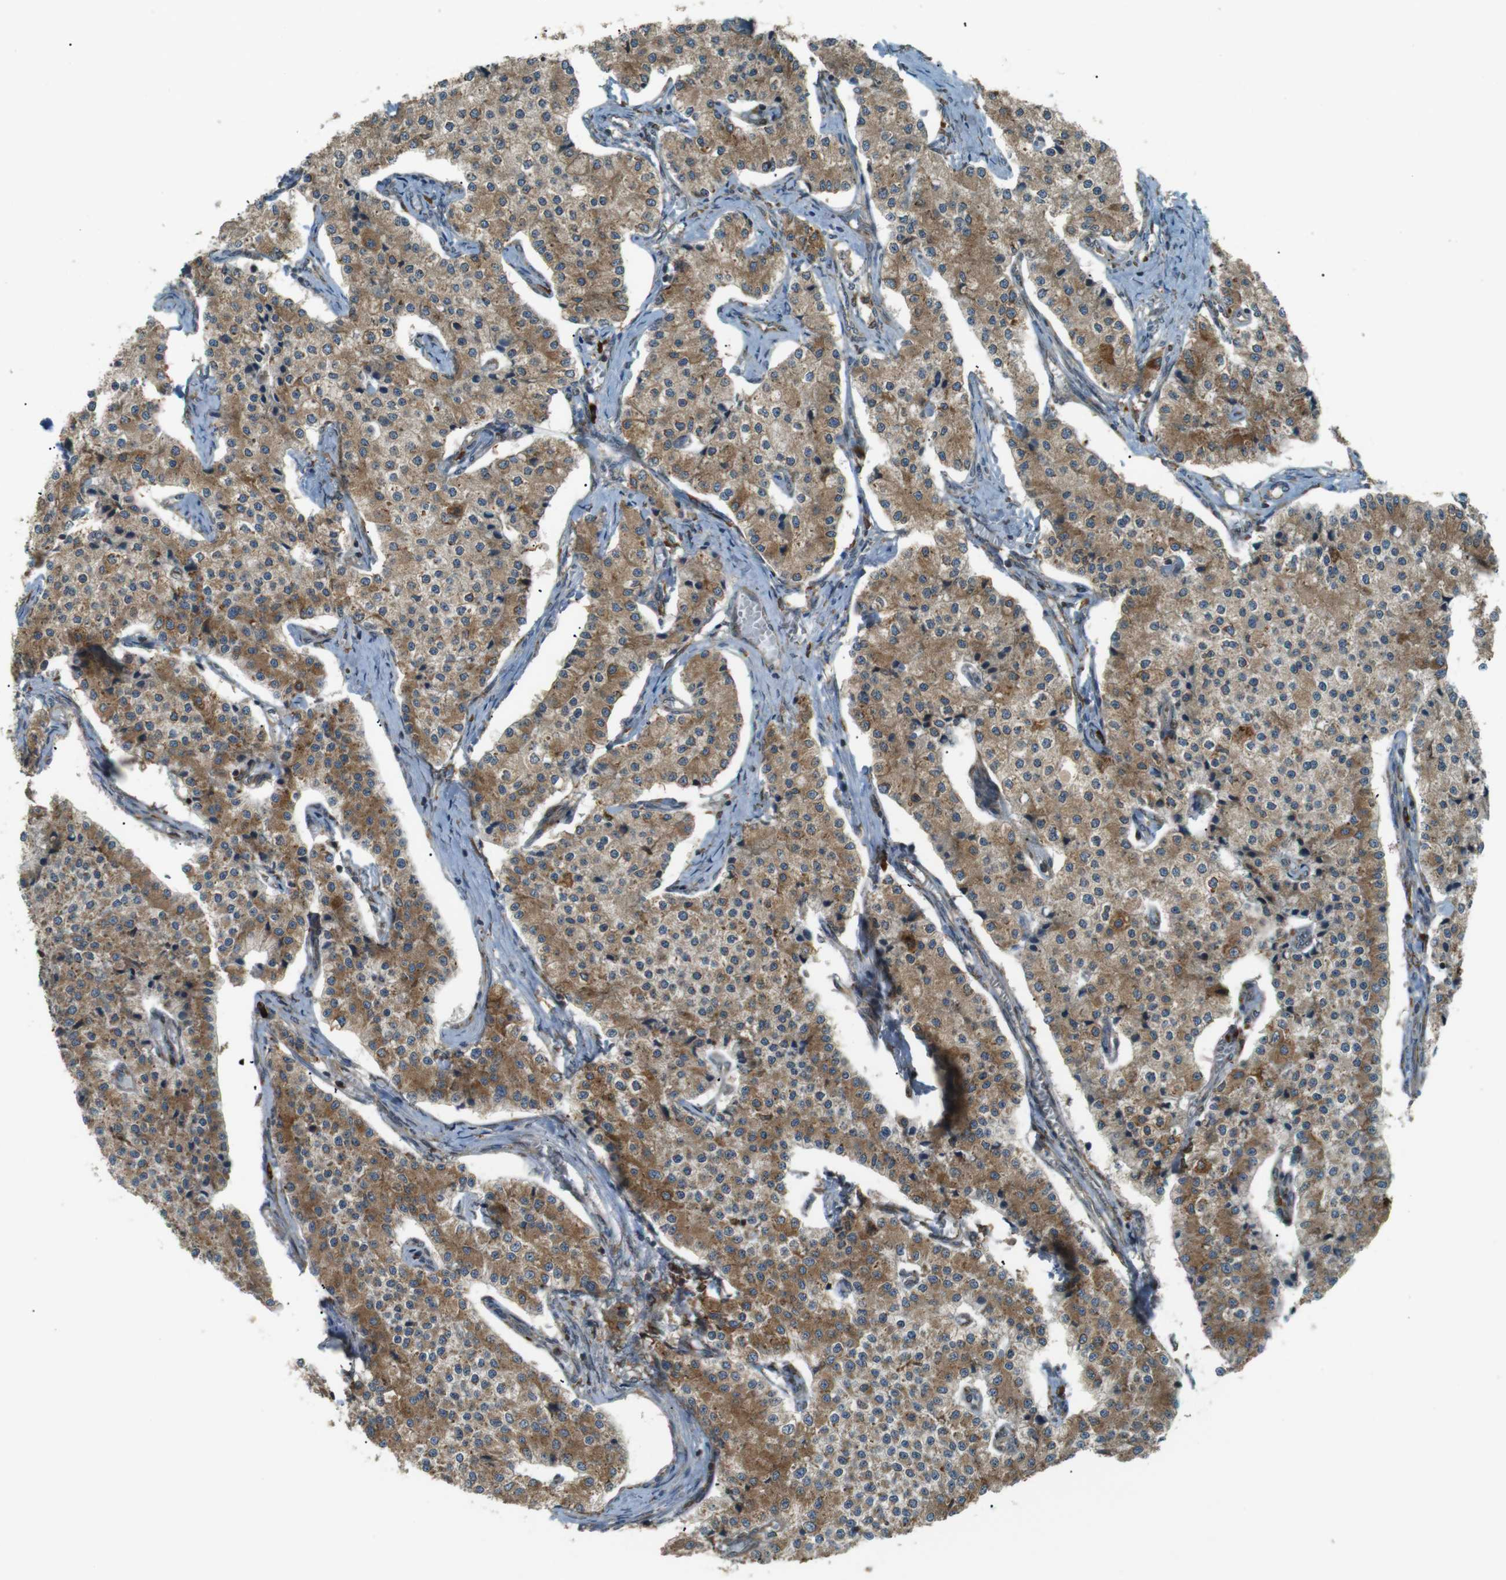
{"staining": {"intensity": "moderate", "quantity": ">75%", "location": "cytoplasmic/membranous"}, "tissue": "carcinoid", "cell_type": "Tumor cells", "image_type": "cancer", "snomed": [{"axis": "morphology", "description": "Carcinoid, malignant, NOS"}, {"axis": "topography", "description": "Colon"}], "caption": "A micrograph of human carcinoid stained for a protein reveals moderate cytoplasmic/membranous brown staining in tumor cells.", "gene": "TMED4", "patient": {"sex": "female", "age": 52}}